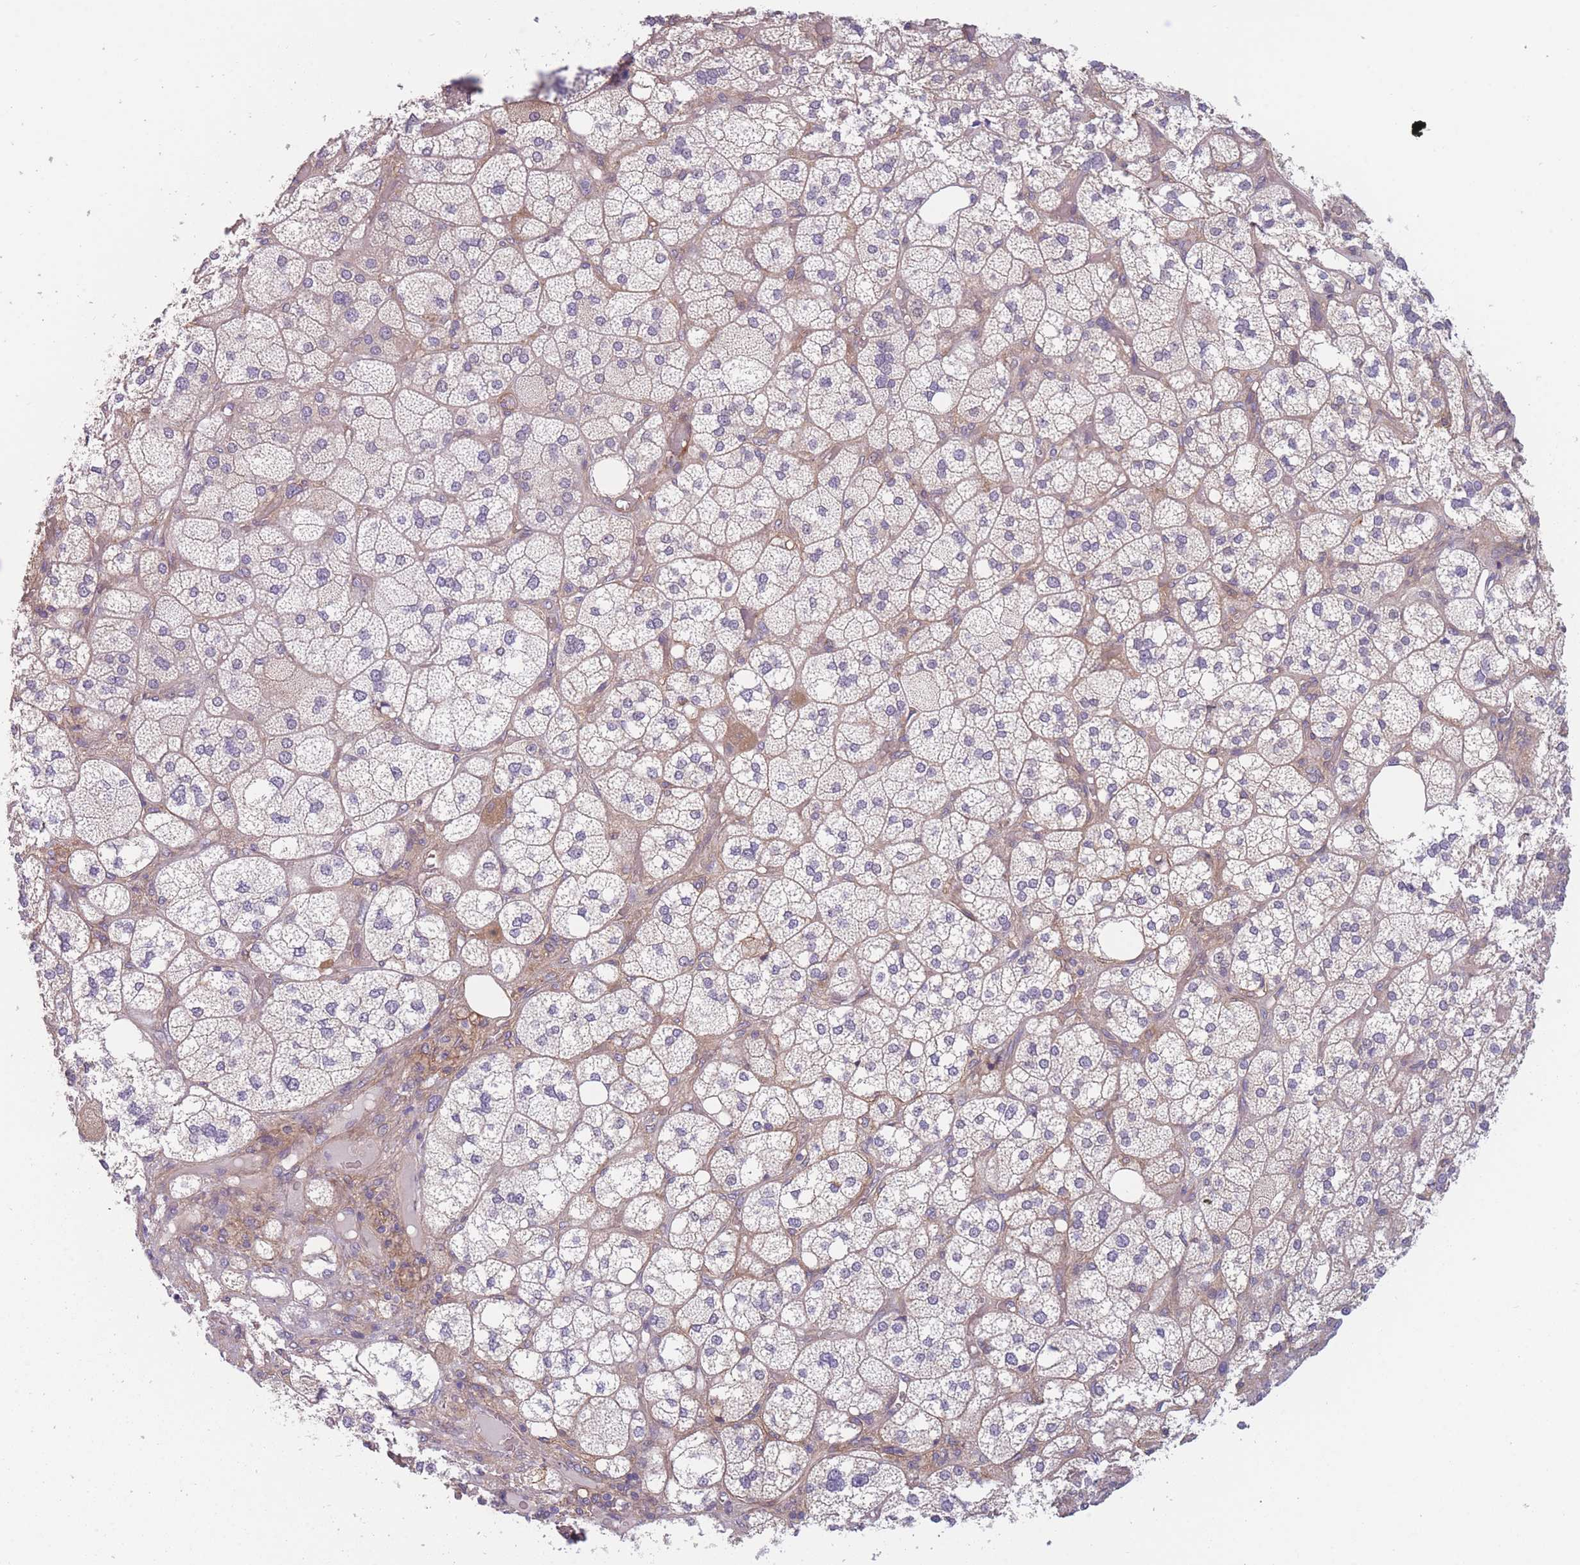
{"staining": {"intensity": "weak", "quantity": "25%-75%", "location": "cytoplasmic/membranous"}, "tissue": "adrenal gland", "cell_type": "Glandular cells", "image_type": "normal", "snomed": [{"axis": "morphology", "description": "Normal tissue, NOS"}, {"axis": "topography", "description": "Adrenal gland"}], "caption": "Glandular cells reveal weak cytoplasmic/membranous expression in approximately 25%-75% of cells in benign adrenal gland.", "gene": "WDR93", "patient": {"sex": "male", "age": 61}}